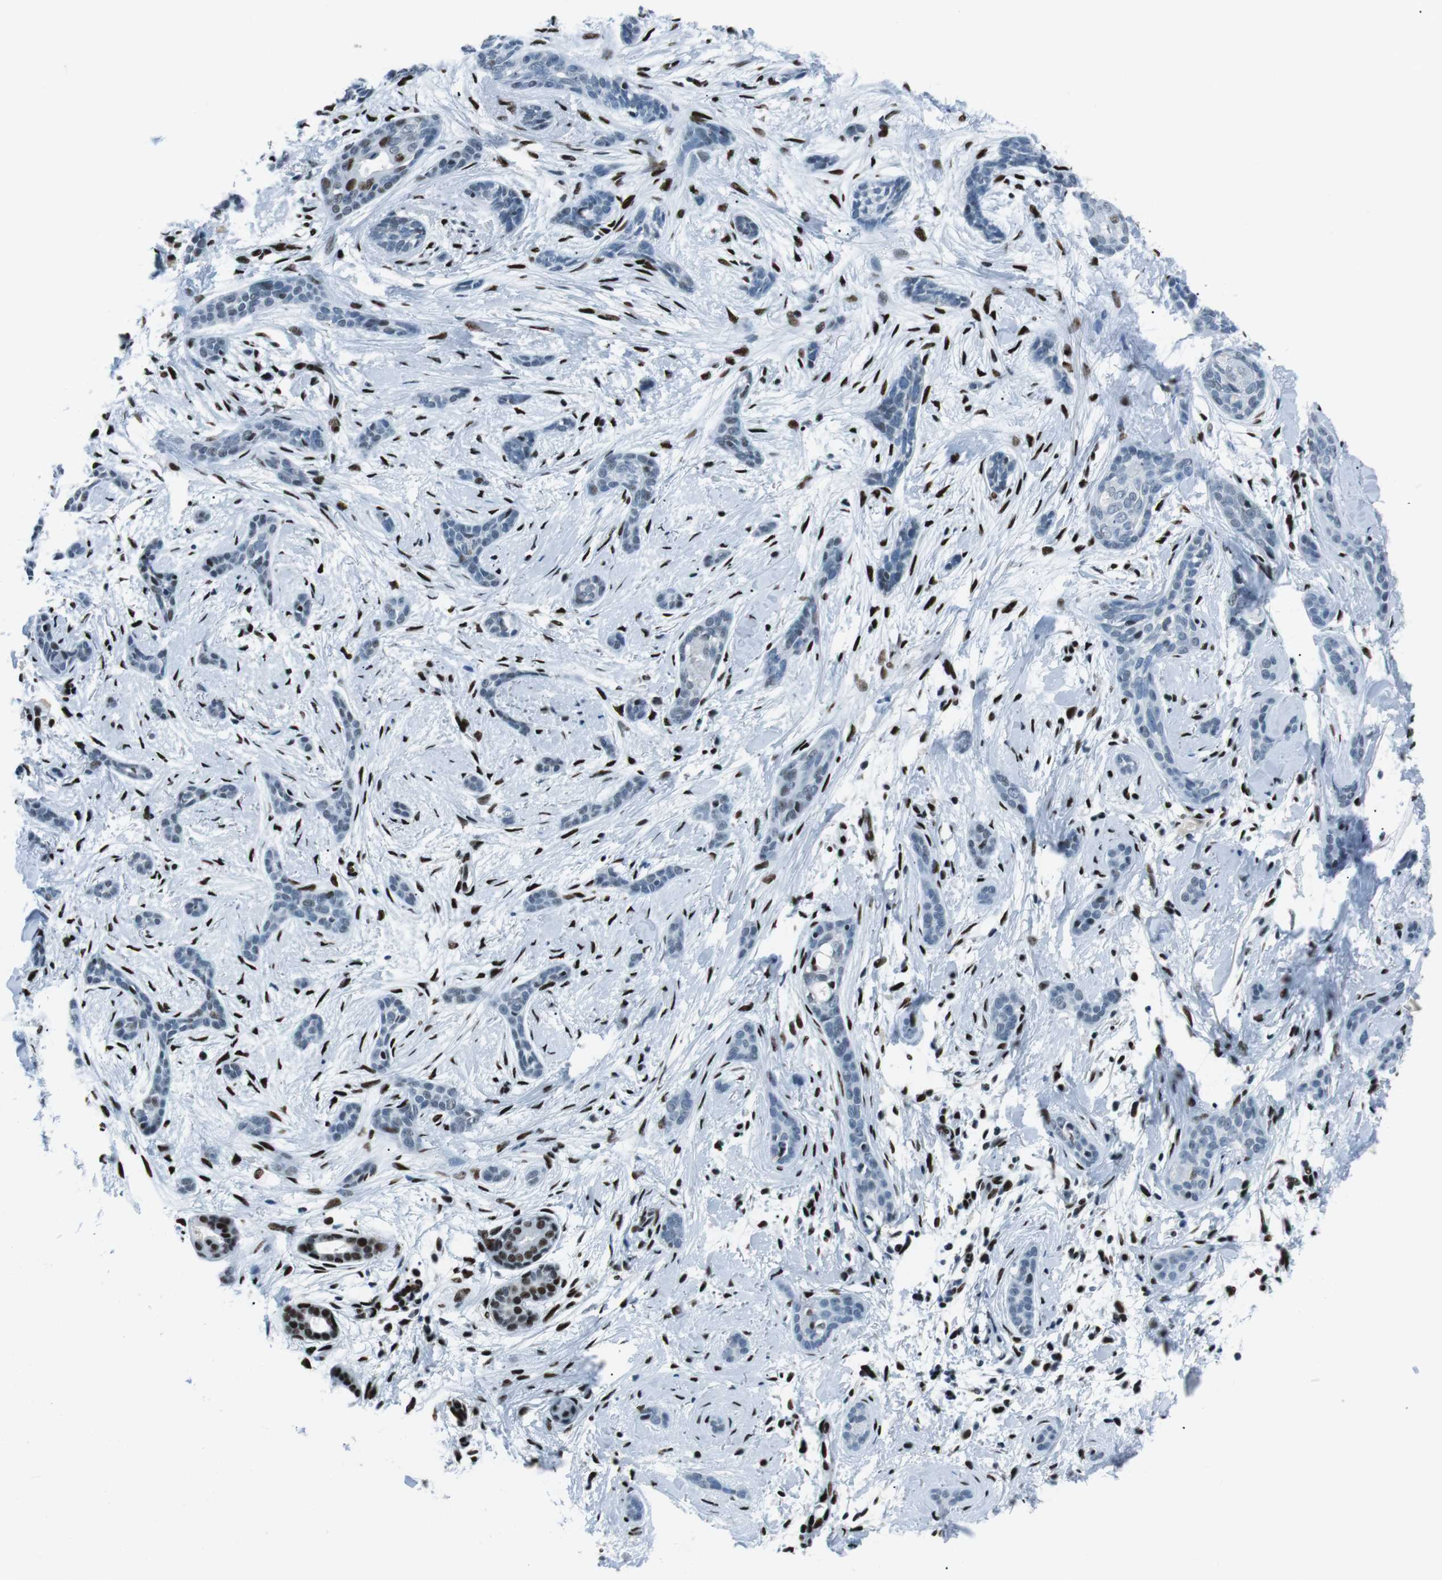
{"staining": {"intensity": "moderate", "quantity": "<25%", "location": "nuclear"}, "tissue": "skin cancer", "cell_type": "Tumor cells", "image_type": "cancer", "snomed": [{"axis": "morphology", "description": "Basal cell carcinoma"}, {"axis": "morphology", "description": "Adnexal tumor, benign"}, {"axis": "topography", "description": "Skin"}], "caption": "Immunohistochemical staining of human skin cancer (basal cell carcinoma) displays low levels of moderate nuclear staining in about <25% of tumor cells.", "gene": "PML", "patient": {"sex": "female", "age": 42}}